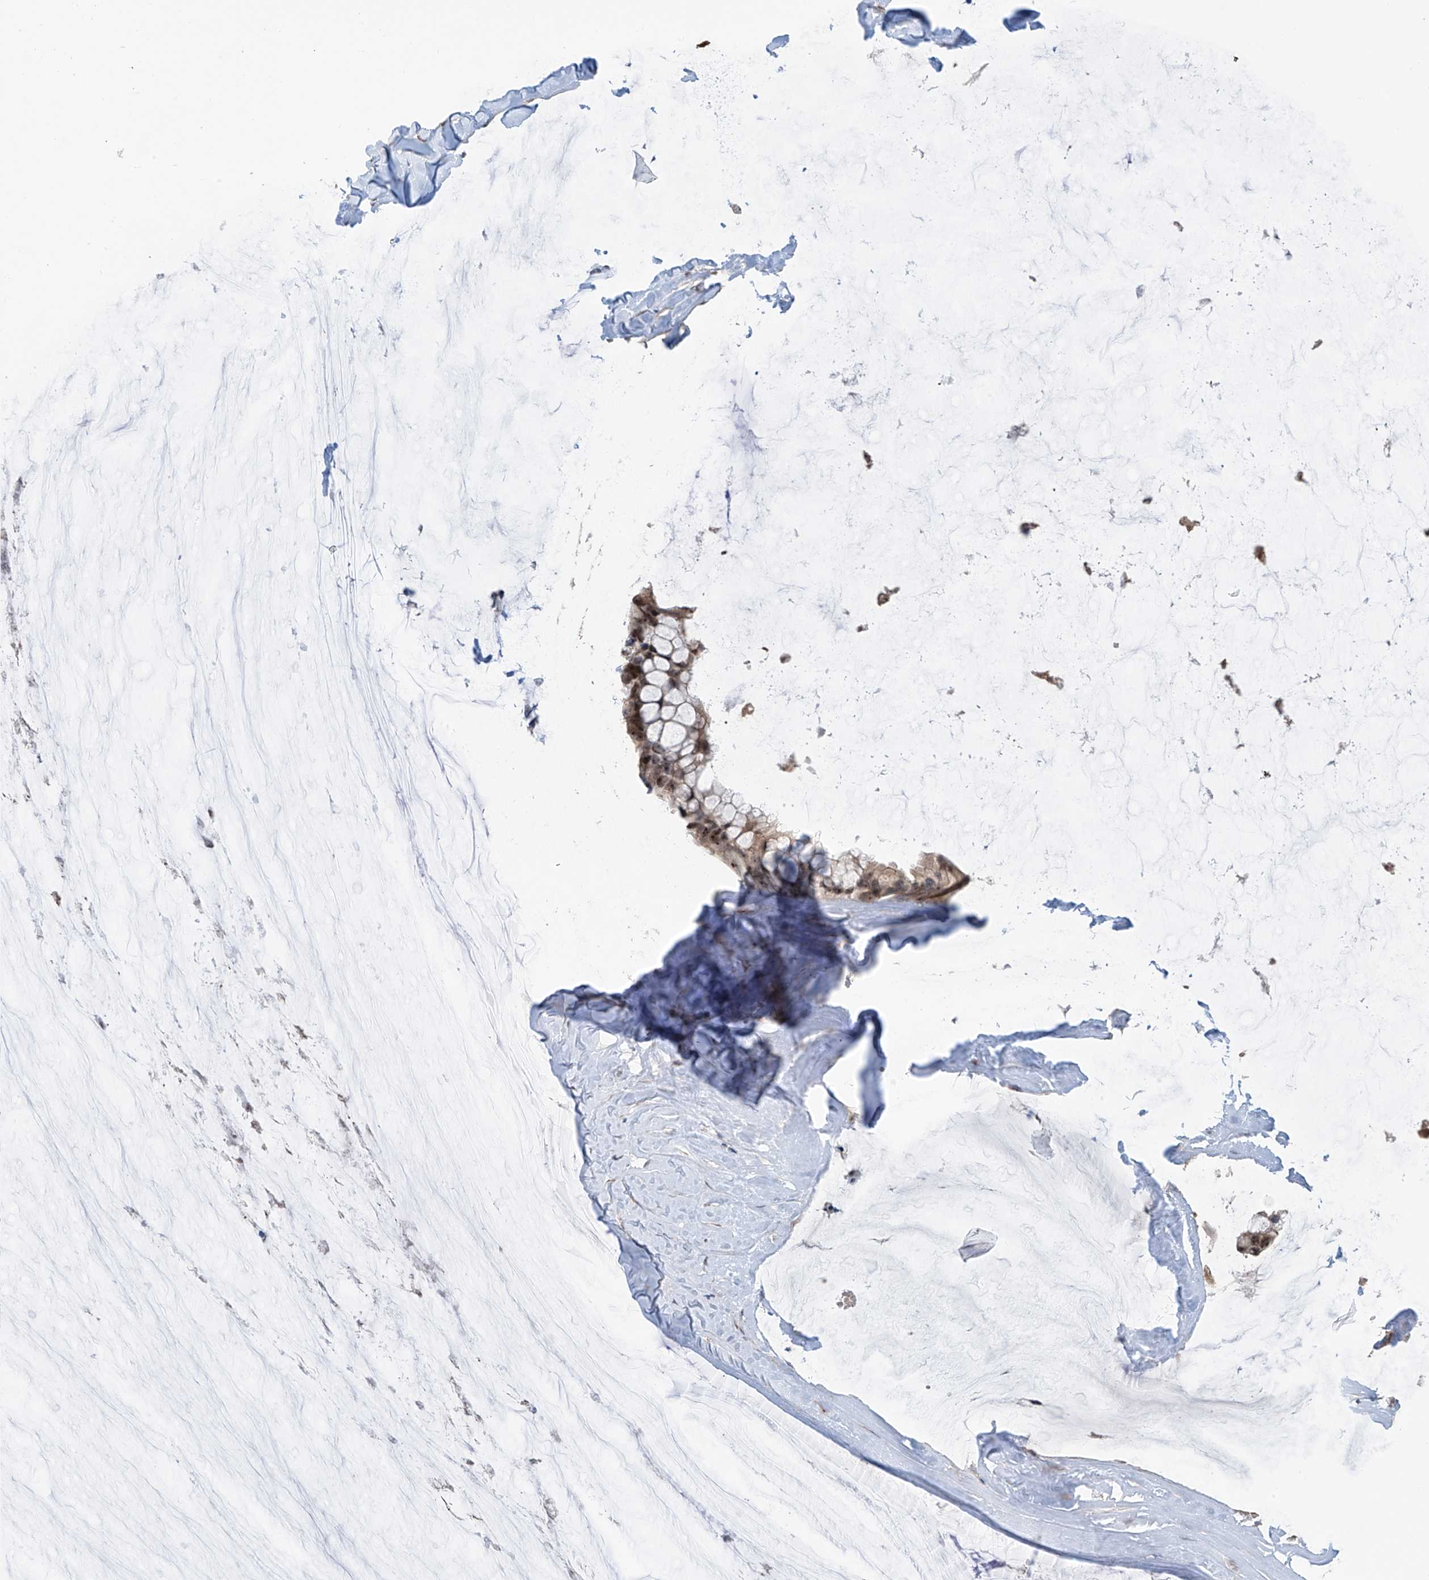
{"staining": {"intensity": "weak", "quantity": ">75%", "location": "cytoplasmic/membranous,nuclear"}, "tissue": "ovarian cancer", "cell_type": "Tumor cells", "image_type": "cancer", "snomed": [{"axis": "morphology", "description": "Cystadenocarcinoma, mucinous, NOS"}, {"axis": "topography", "description": "Ovary"}], "caption": "Brown immunohistochemical staining in ovarian cancer (mucinous cystadenocarcinoma) shows weak cytoplasmic/membranous and nuclear expression in approximately >75% of tumor cells. (brown staining indicates protein expression, while blue staining denotes nuclei).", "gene": "C1orf131", "patient": {"sex": "female", "age": 39}}